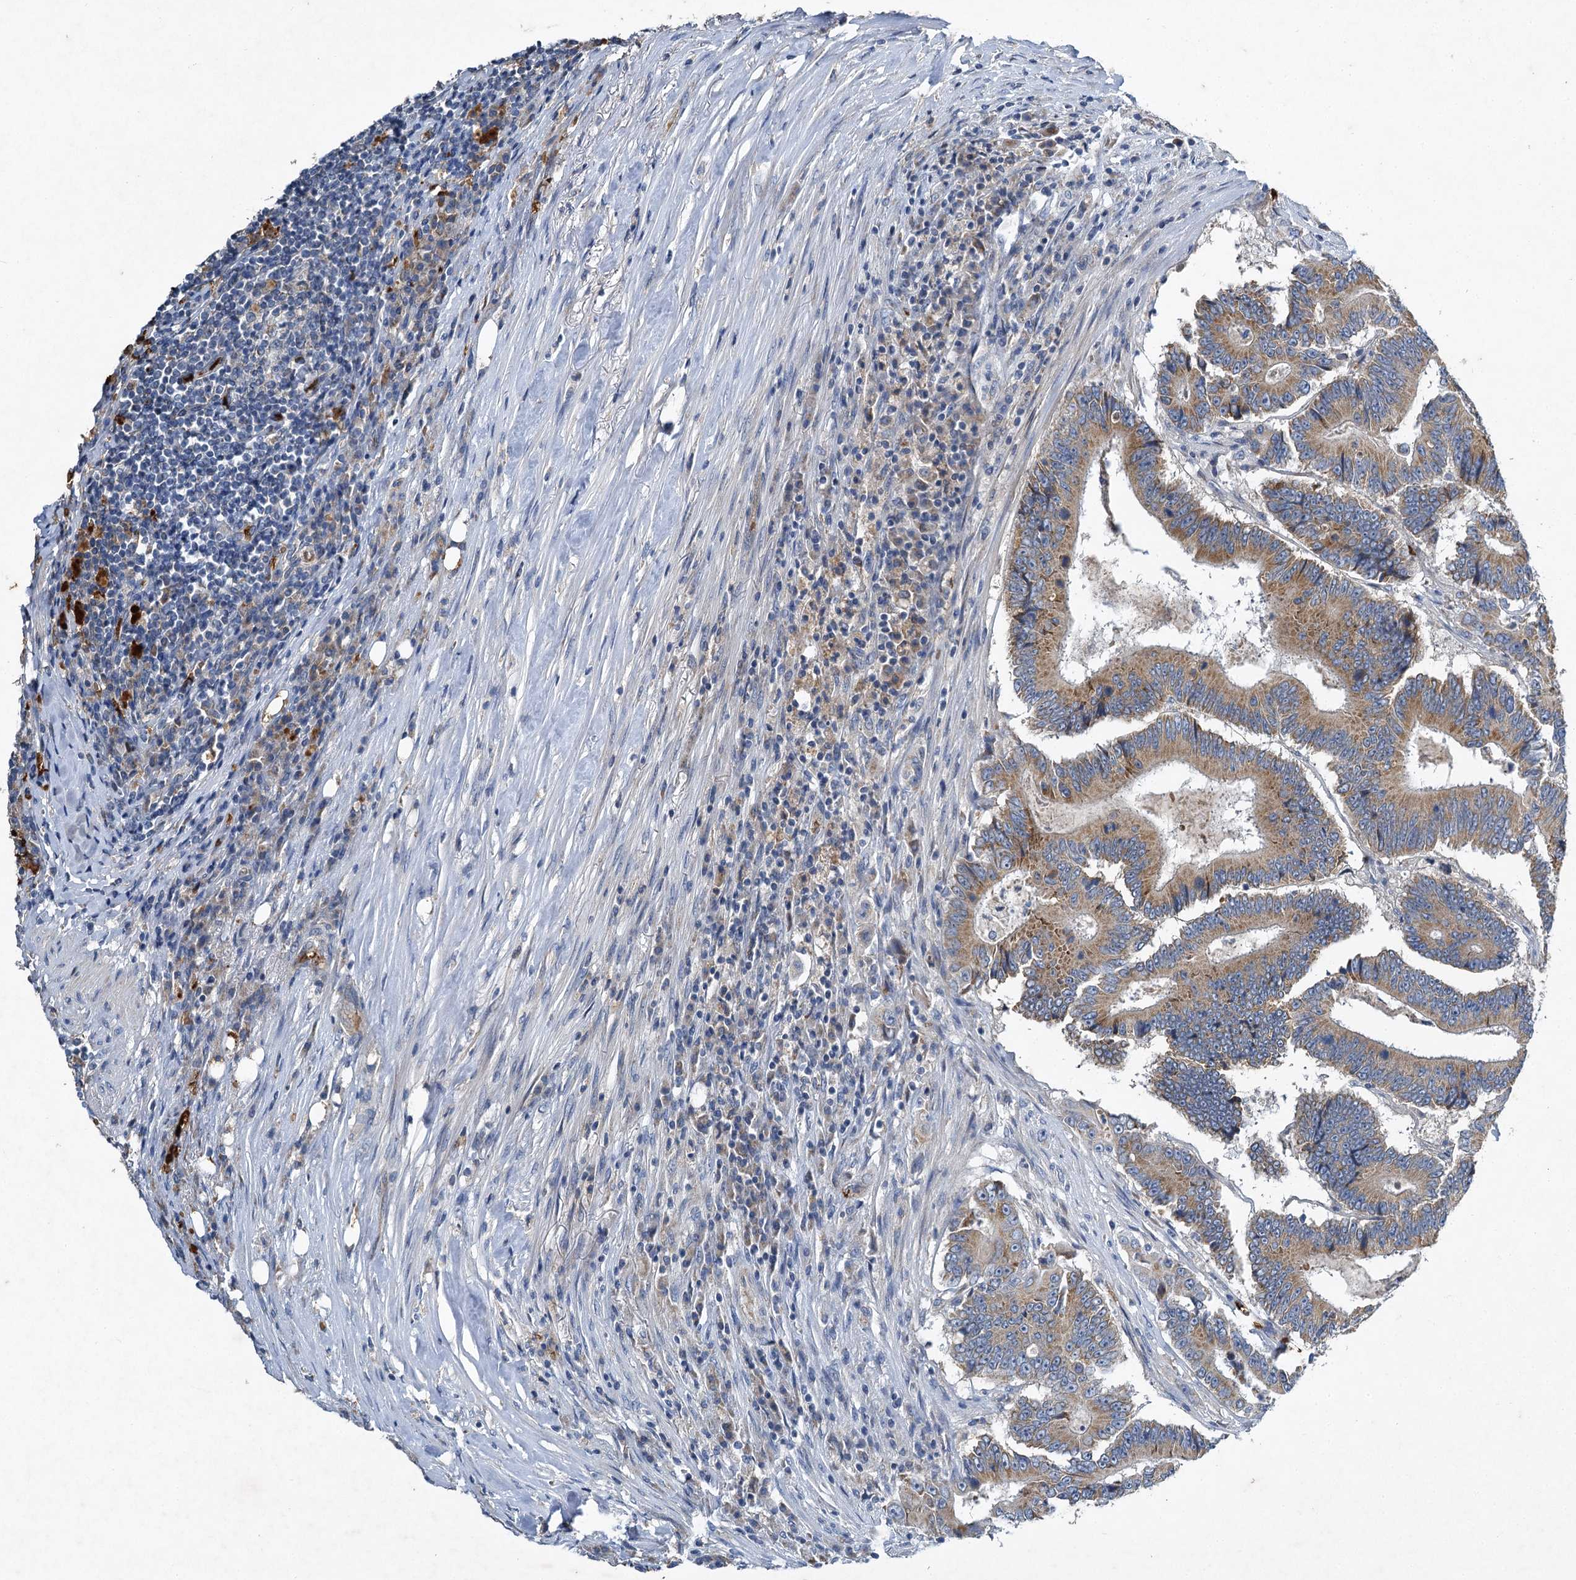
{"staining": {"intensity": "moderate", "quantity": ">75%", "location": "cytoplasmic/membranous"}, "tissue": "colorectal cancer", "cell_type": "Tumor cells", "image_type": "cancer", "snomed": [{"axis": "morphology", "description": "Adenocarcinoma, NOS"}, {"axis": "topography", "description": "Colon"}], "caption": "Tumor cells show moderate cytoplasmic/membranous expression in about >75% of cells in colorectal cancer (adenocarcinoma). The protein is stained brown, and the nuclei are stained in blue (DAB (3,3'-diaminobenzidine) IHC with brightfield microscopy, high magnification).", "gene": "BCS1L", "patient": {"sex": "male", "age": 83}}